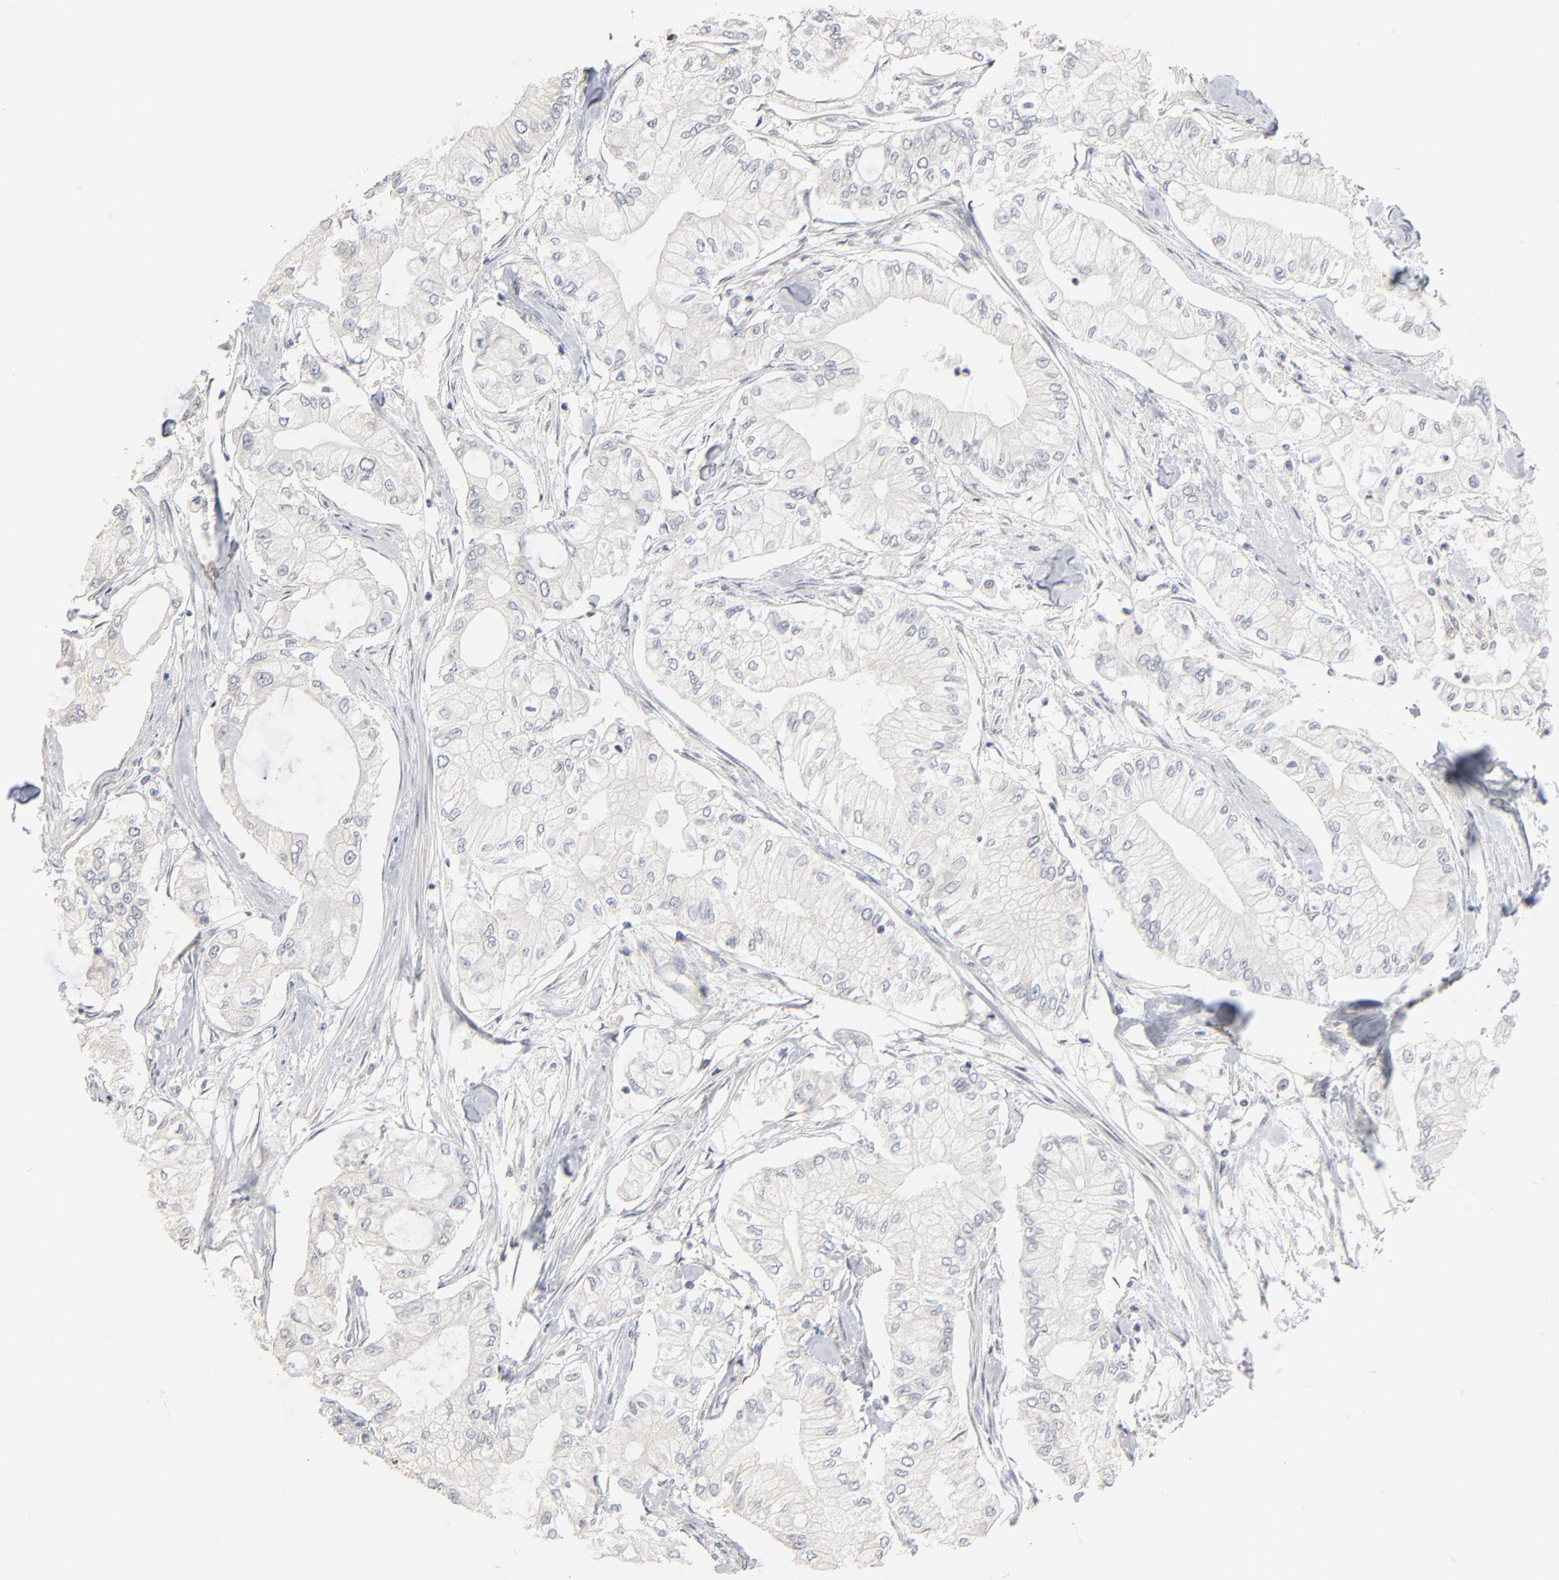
{"staining": {"intensity": "negative", "quantity": "none", "location": "none"}, "tissue": "pancreatic cancer", "cell_type": "Tumor cells", "image_type": "cancer", "snomed": [{"axis": "morphology", "description": "Adenocarcinoma, NOS"}, {"axis": "topography", "description": "Pancreas"}], "caption": "This micrograph is of adenocarcinoma (pancreatic) stained with IHC to label a protein in brown with the nuclei are counter-stained blue. There is no positivity in tumor cells. (Stains: DAB immunohistochemistry with hematoxylin counter stain, Microscopy: brightfield microscopy at high magnification).", "gene": "ZDHHC8", "patient": {"sex": "male", "age": 79}}